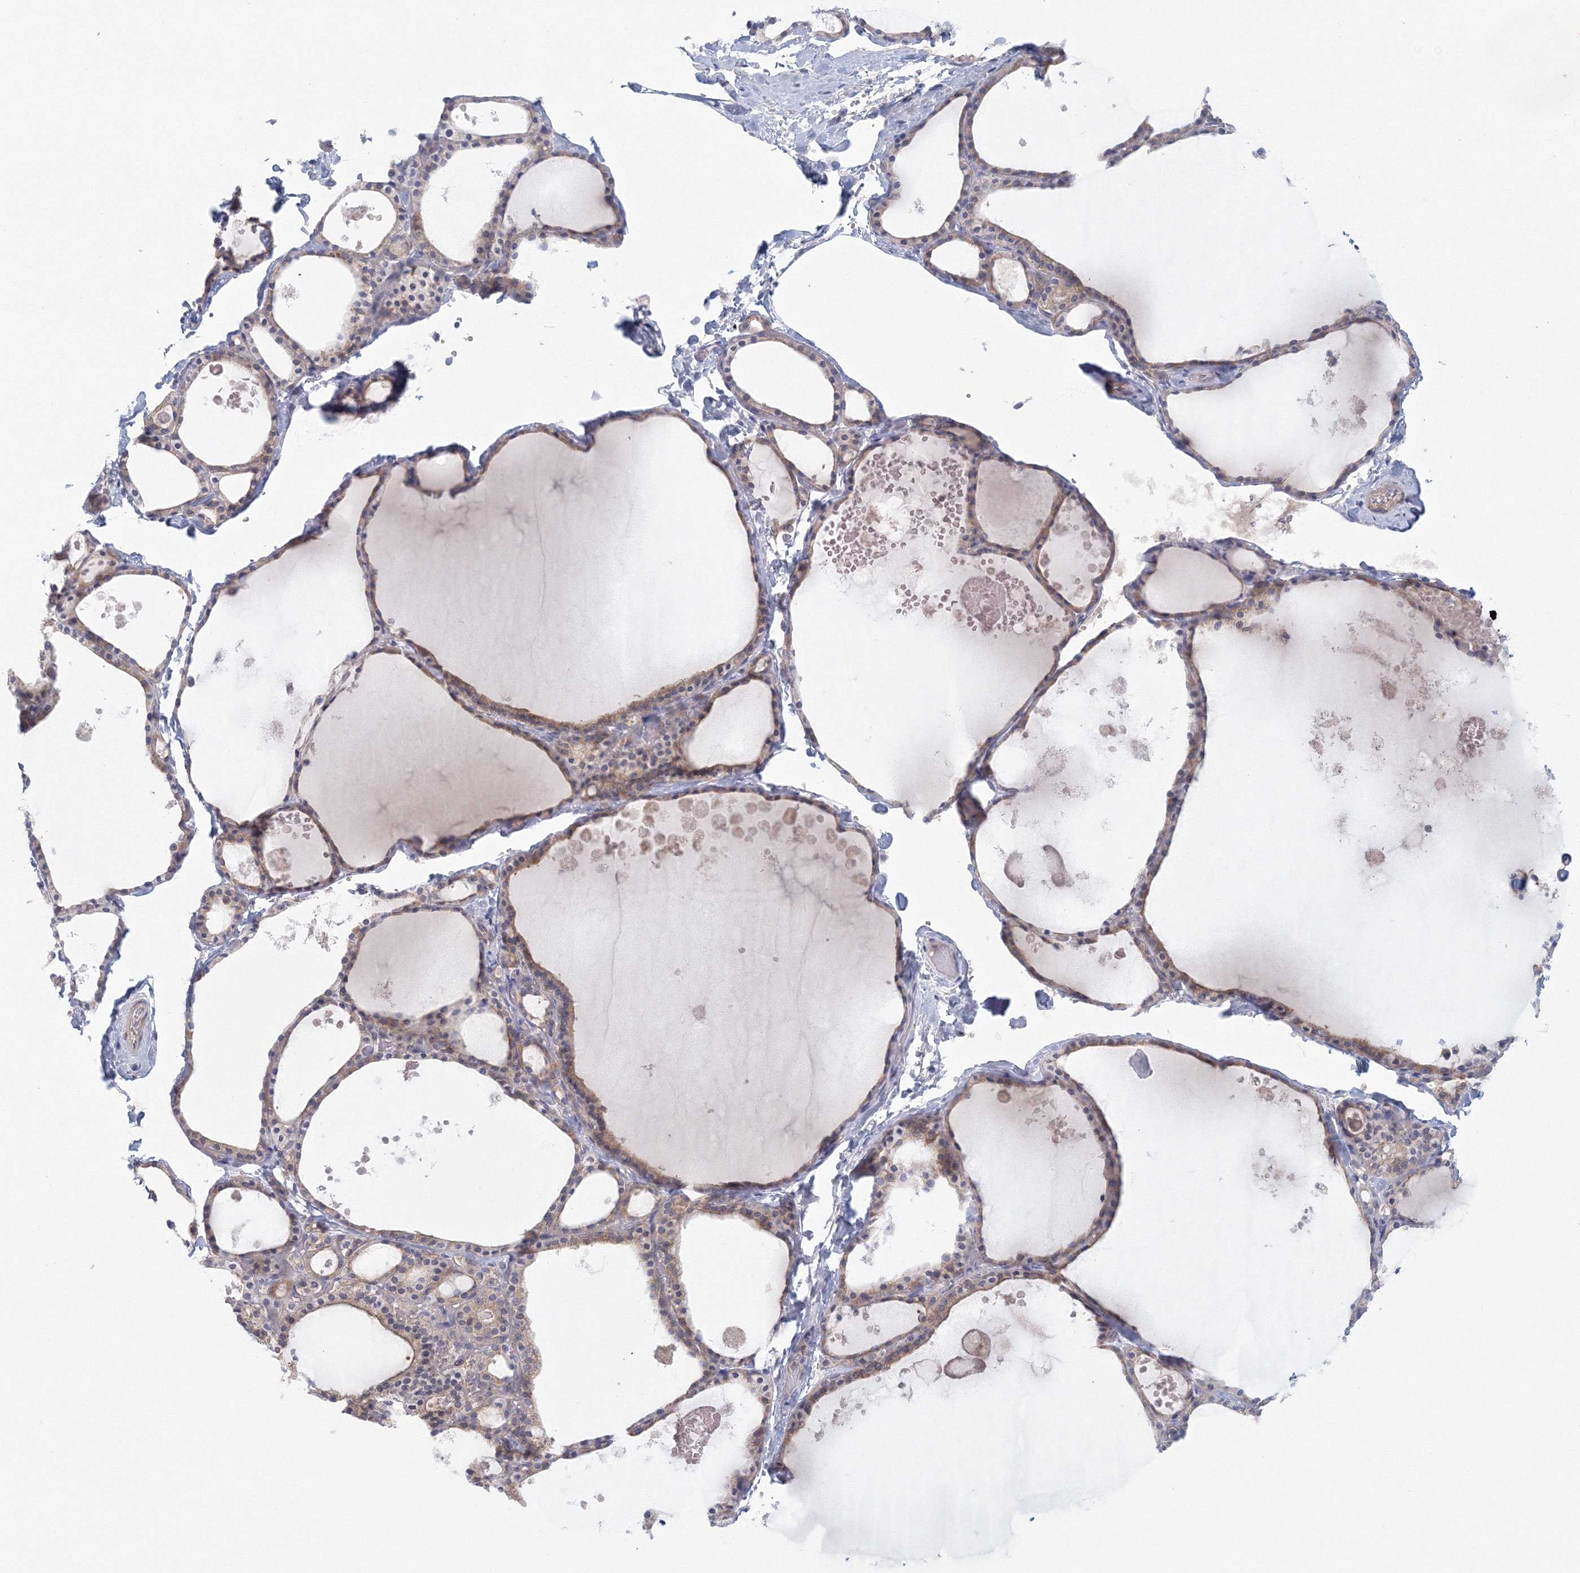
{"staining": {"intensity": "moderate", "quantity": ">75%", "location": "cytoplasmic/membranous"}, "tissue": "thyroid gland", "cell_type": "Glandular cells", "image_type": "normal", "snomed": [{"axis": "morphology", "description": "Normal tissue, NOS"}, {"axis": "topography", "description": "Thyroid gland"}], "caption": "IHC of unremarkable human thyroid gland shows medium levels of moderate cytoplasmic/membranous expression in approximately >75% of glandular cells. (Stains: DAB (3,3'-diaminobenzidine) in brown, nuclei in blue, Microscopy: brightfield microscopy at high magnification).", "gene": "TACC2", "patient": {"sex": "male", "age": 56}}